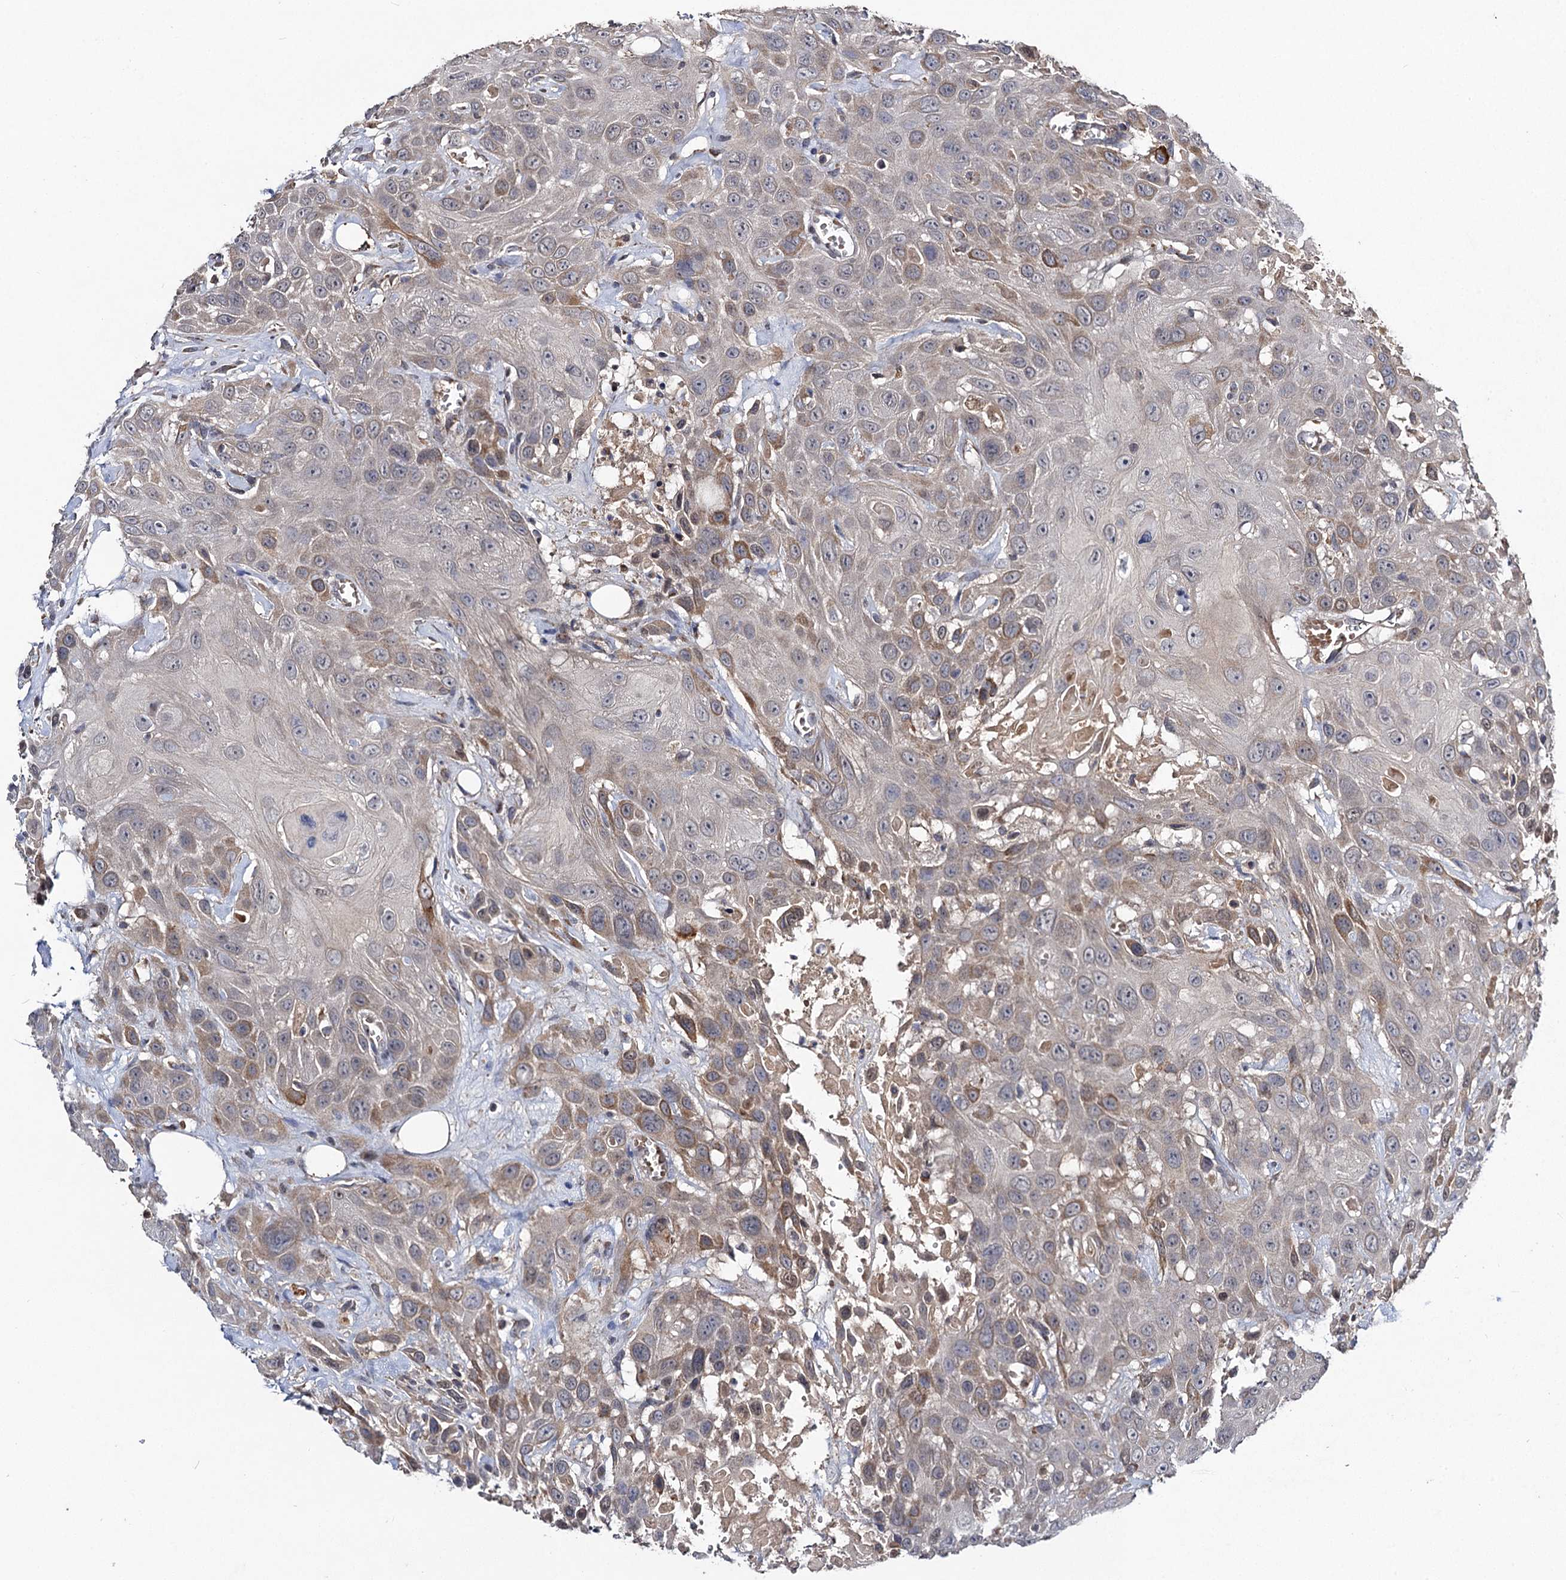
{"staining": {"intensity": "moderate", "quantity": "<25%", "location": "cytoplasmic/membranous"}, "tissue": "head and neck cancer", "cell_type": "Tumor cells", "image_type": "cancer", "snomed": [{"axis": "morphology", "description": "Squamous cell carcinoma, NOS"}, {"axis": "topography", "description": "Head-Neck"}], "caption": "Head and neck squamous cell carcinoma stained for a protein (brown) shows moderate cytoplasmic/membranous positive expression in approximately <25% of tumor cells.", "gene": "VPS37D", "patient": {"sex": "male", "age": 81}}